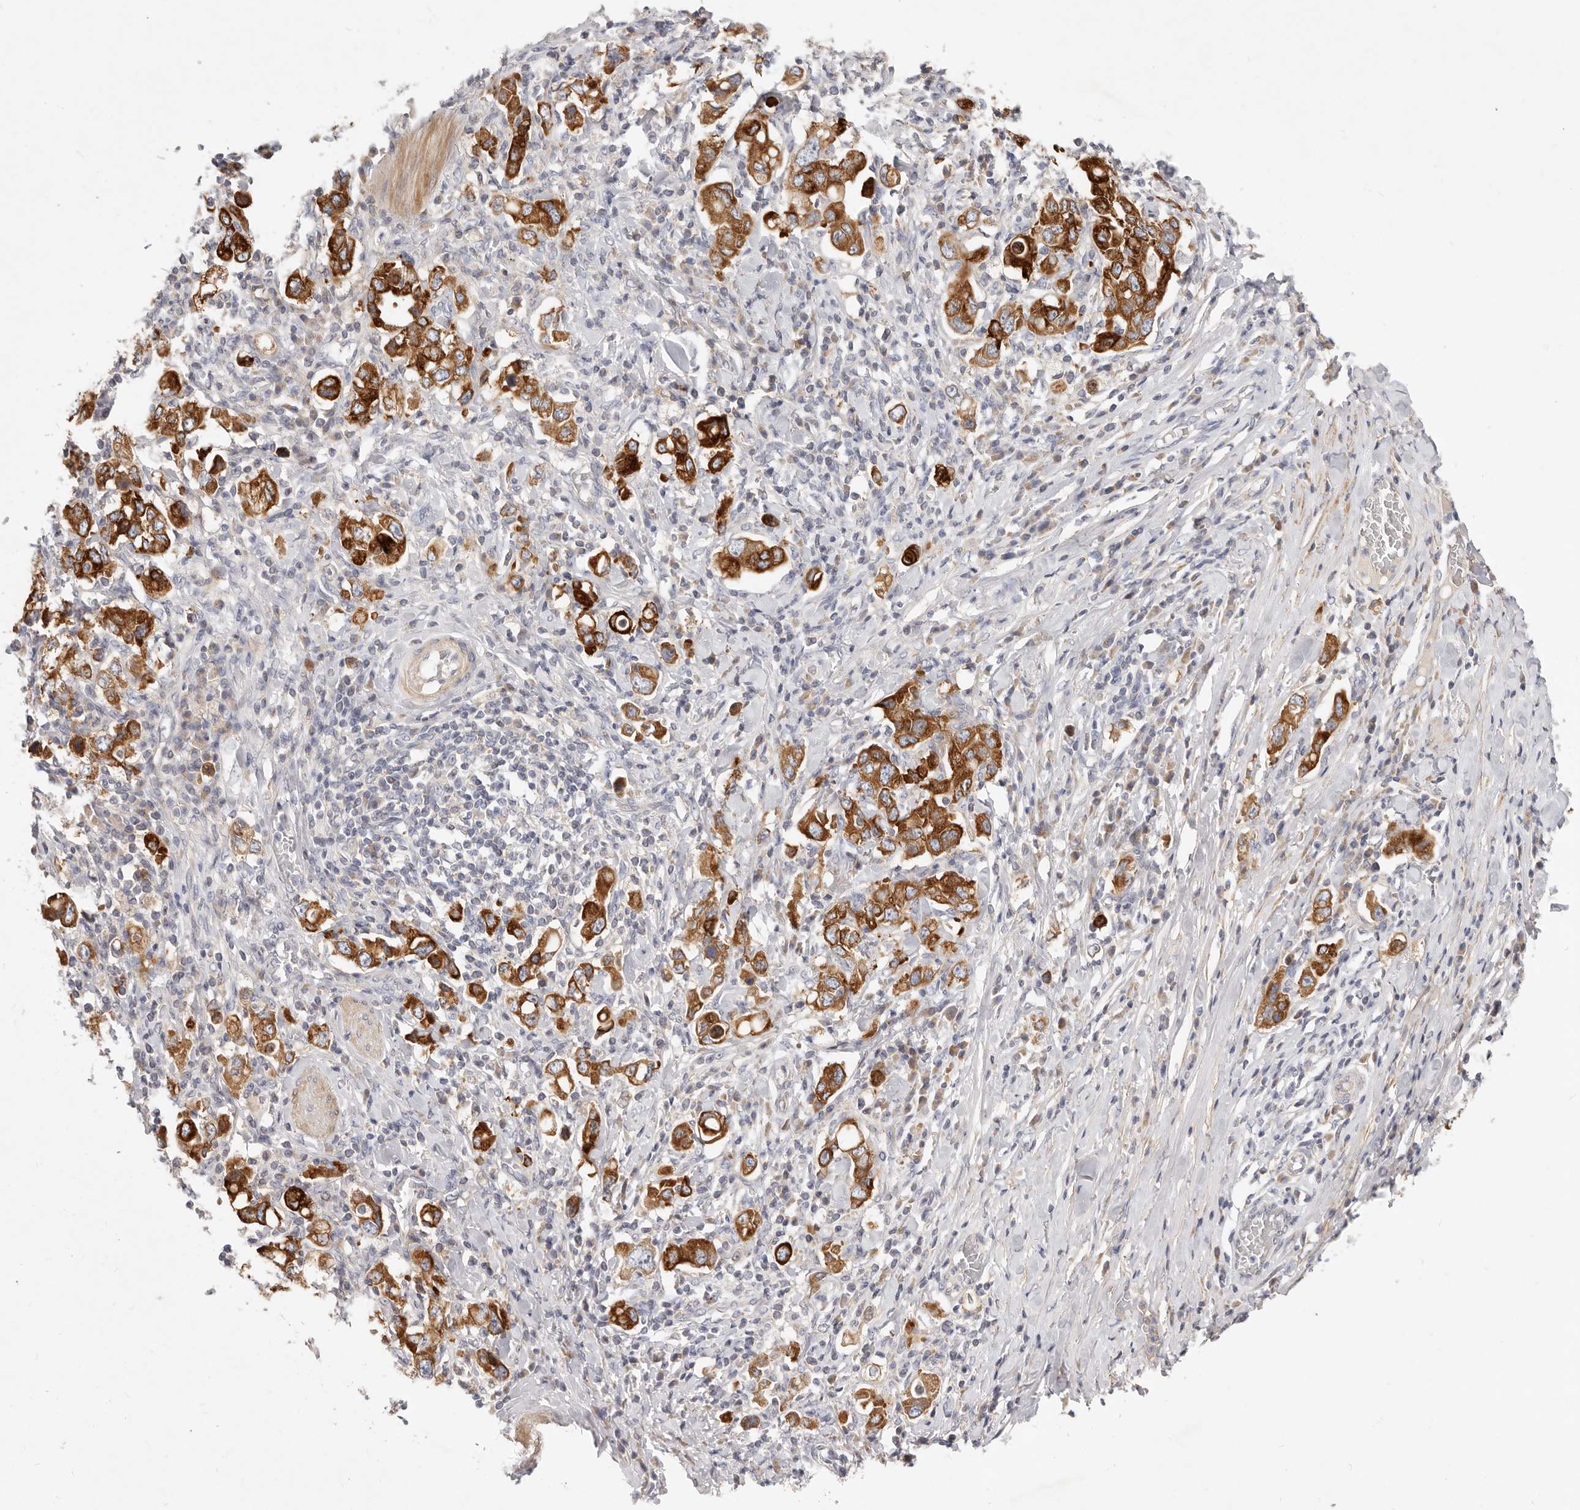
{"staining": {"intensity": "strong", "quantity": ">75%", "location": "cytoplasmic/membranous"}, "tissue": "stomach cancer", "cell_type": "Tumor cells", "image_type": "cancer", "snomed": [{"axis": "morphology", "description": "Adenocarcinoma, NOS"}, {"axis": "topography", "description": "Stomach, upper"}], "caption": "This is an image of immunohistochemistry (IHC) staining of adenocarcinoma (stomach), which shows strong positivity in the cytoplasmic/membranous of tumor cells.", "gene": "TFB2M", "patient": {"sex": "male", "age": 62}}